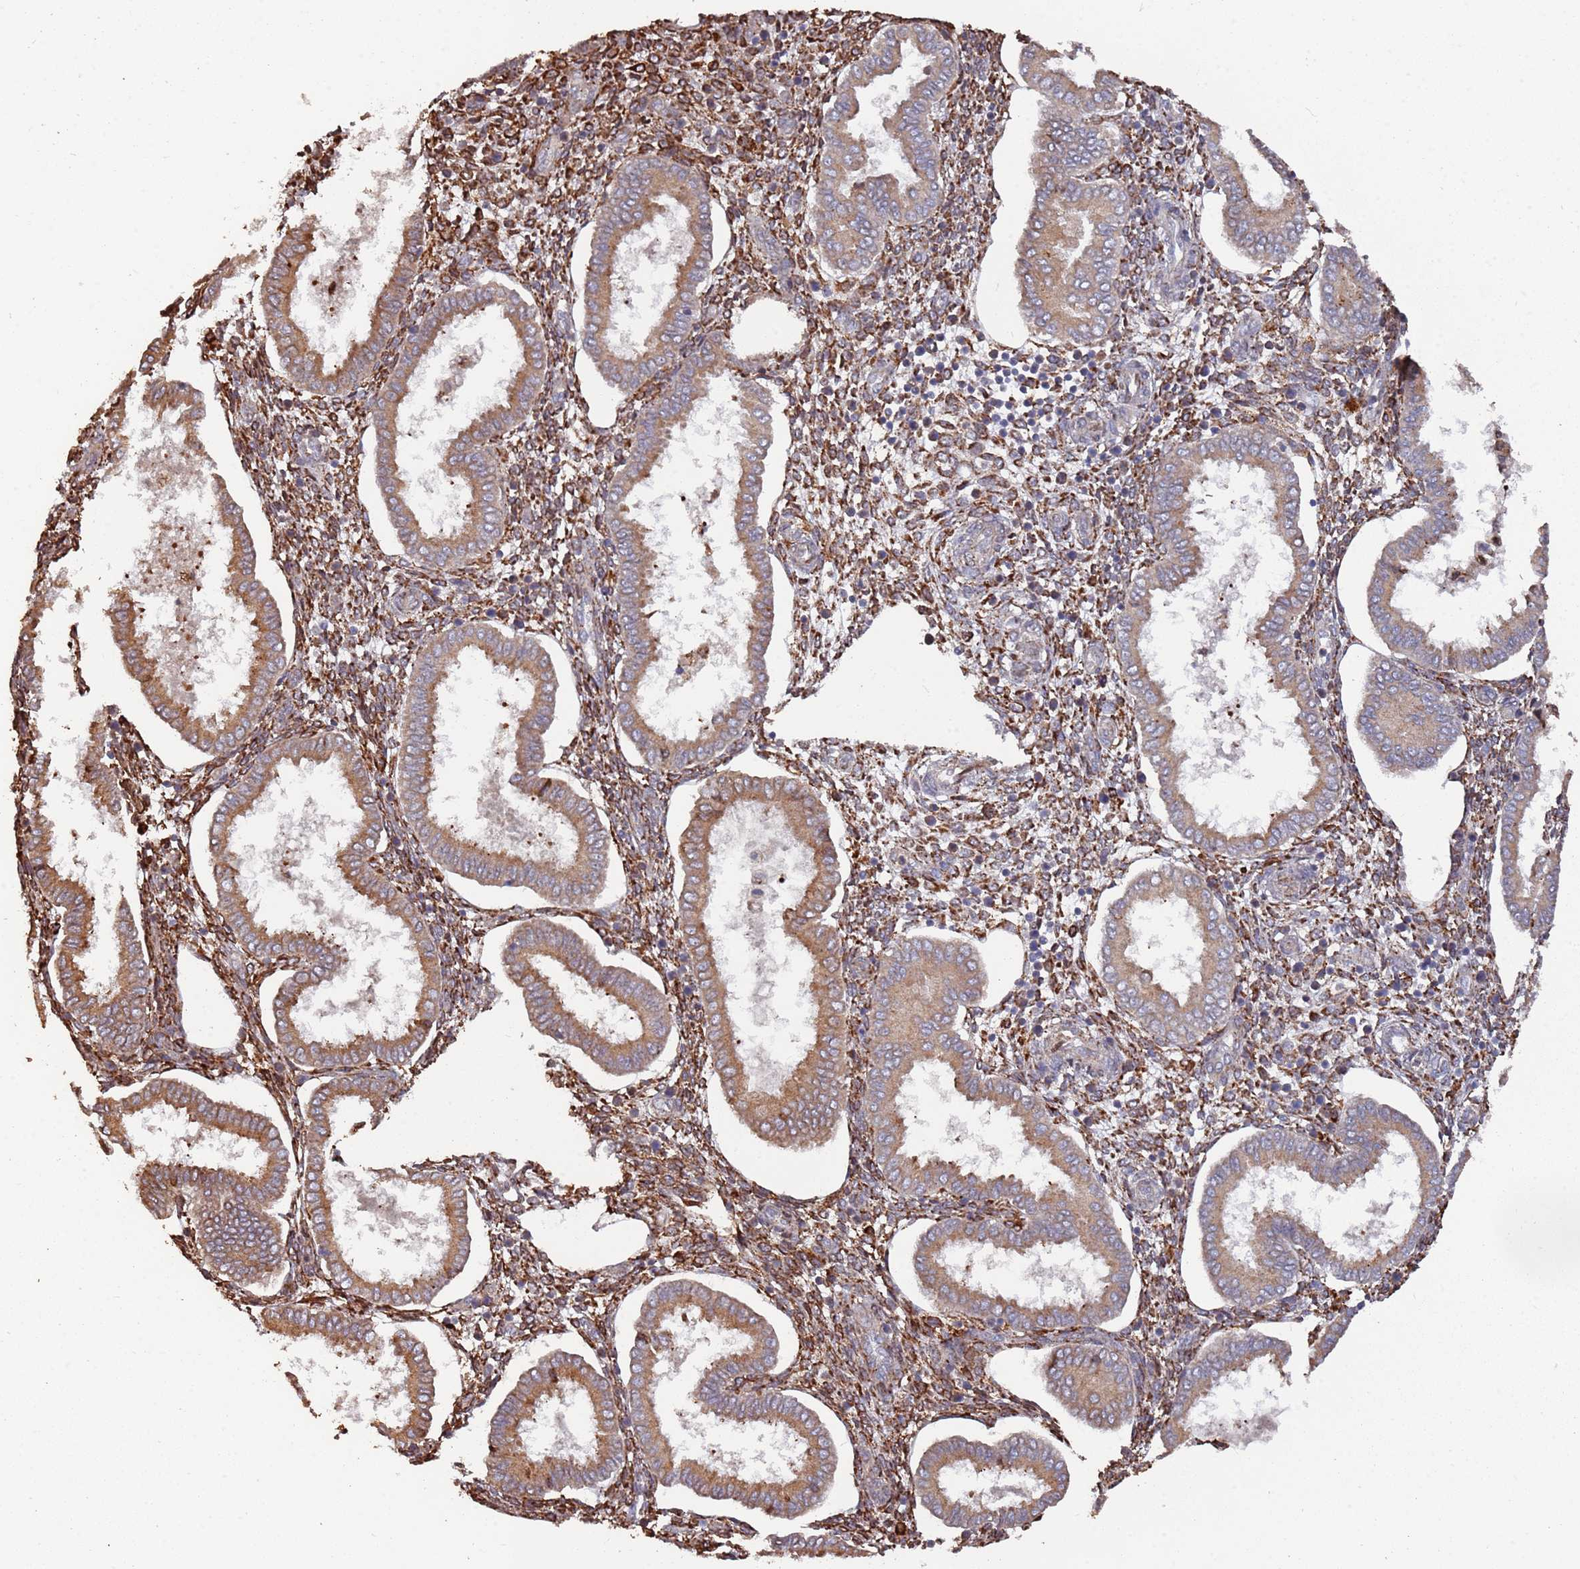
{"staining": {"intensity": "strong", "quantity": "25%-75%", "location": "cytoplasmic/membranous"}, "tissue": "endometrium", "cell_type": "Cells in endometrial stroma", "image_type": "normal", "snomed": [{"axis": "morphology", "description": "Normal tissue, NOS"}, {"axis": "topography", "description": "Endometrium"}], "caption": "Strong cytoplasmic/membranous protein expression is present in about 25%-75% of cells in endometrial stroma in endometrium.", "gene": "LACC1", "patient": {"sex": "female", "age": 24}}